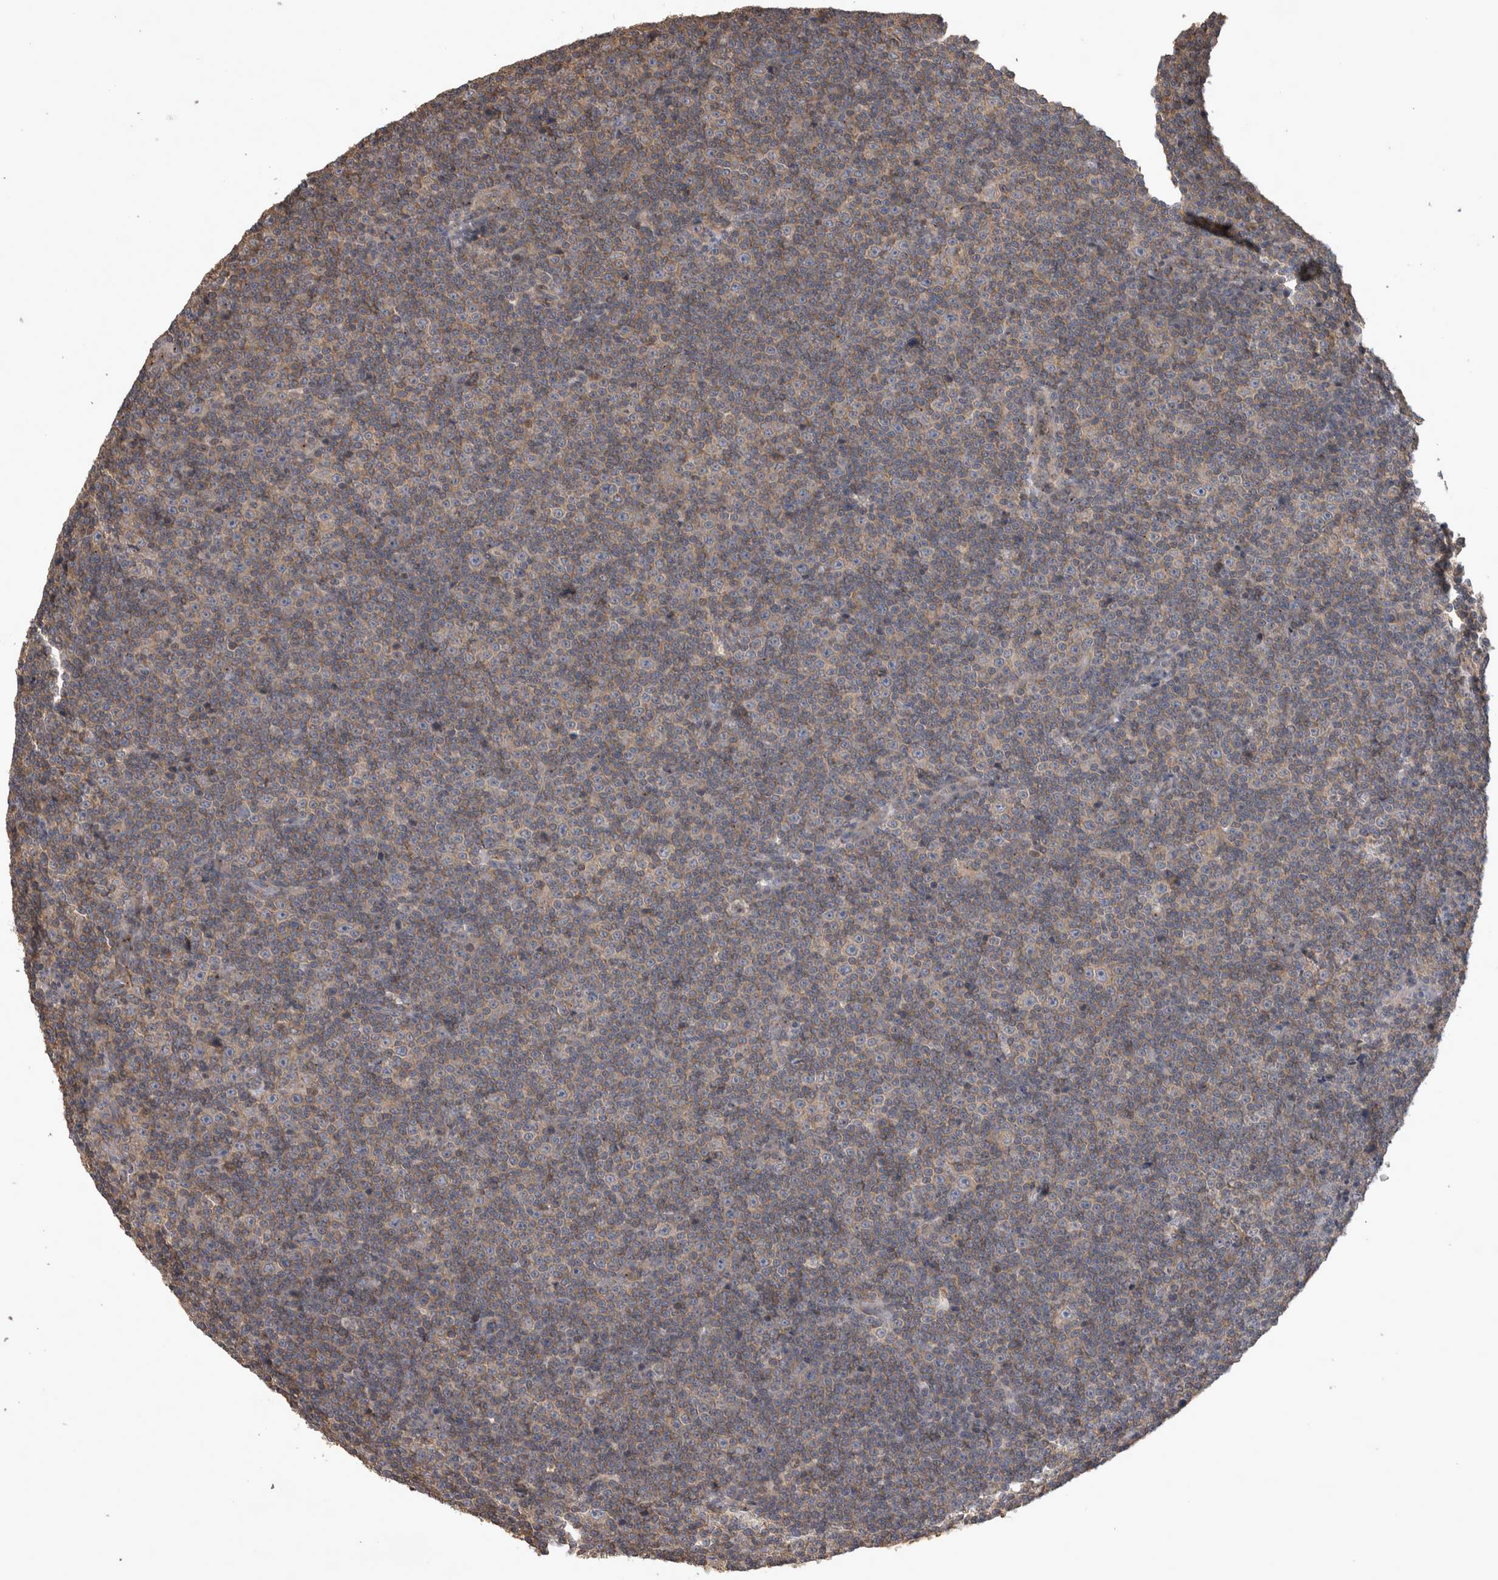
{"staining": {"intensity": "weak", "quantity": "<25%", "location": "cytoplasmic/membranous"}, "tissue": "lymphoma", "cell_type": "Tumor cells", "image_type": "cancer", "snomed": [{"axis": "morphology", "description": "Malignant lymphoma, non-Hodgkin's type, Low grade"}, {"axis": "topography", "description": "Lymph node"}], "caption": "DAB immunohistochemical staining of lymphoma shows no significant positivity in tumor cells.", "gene": "IFRD1", "patient": {"sex": "female", "age": 67}}